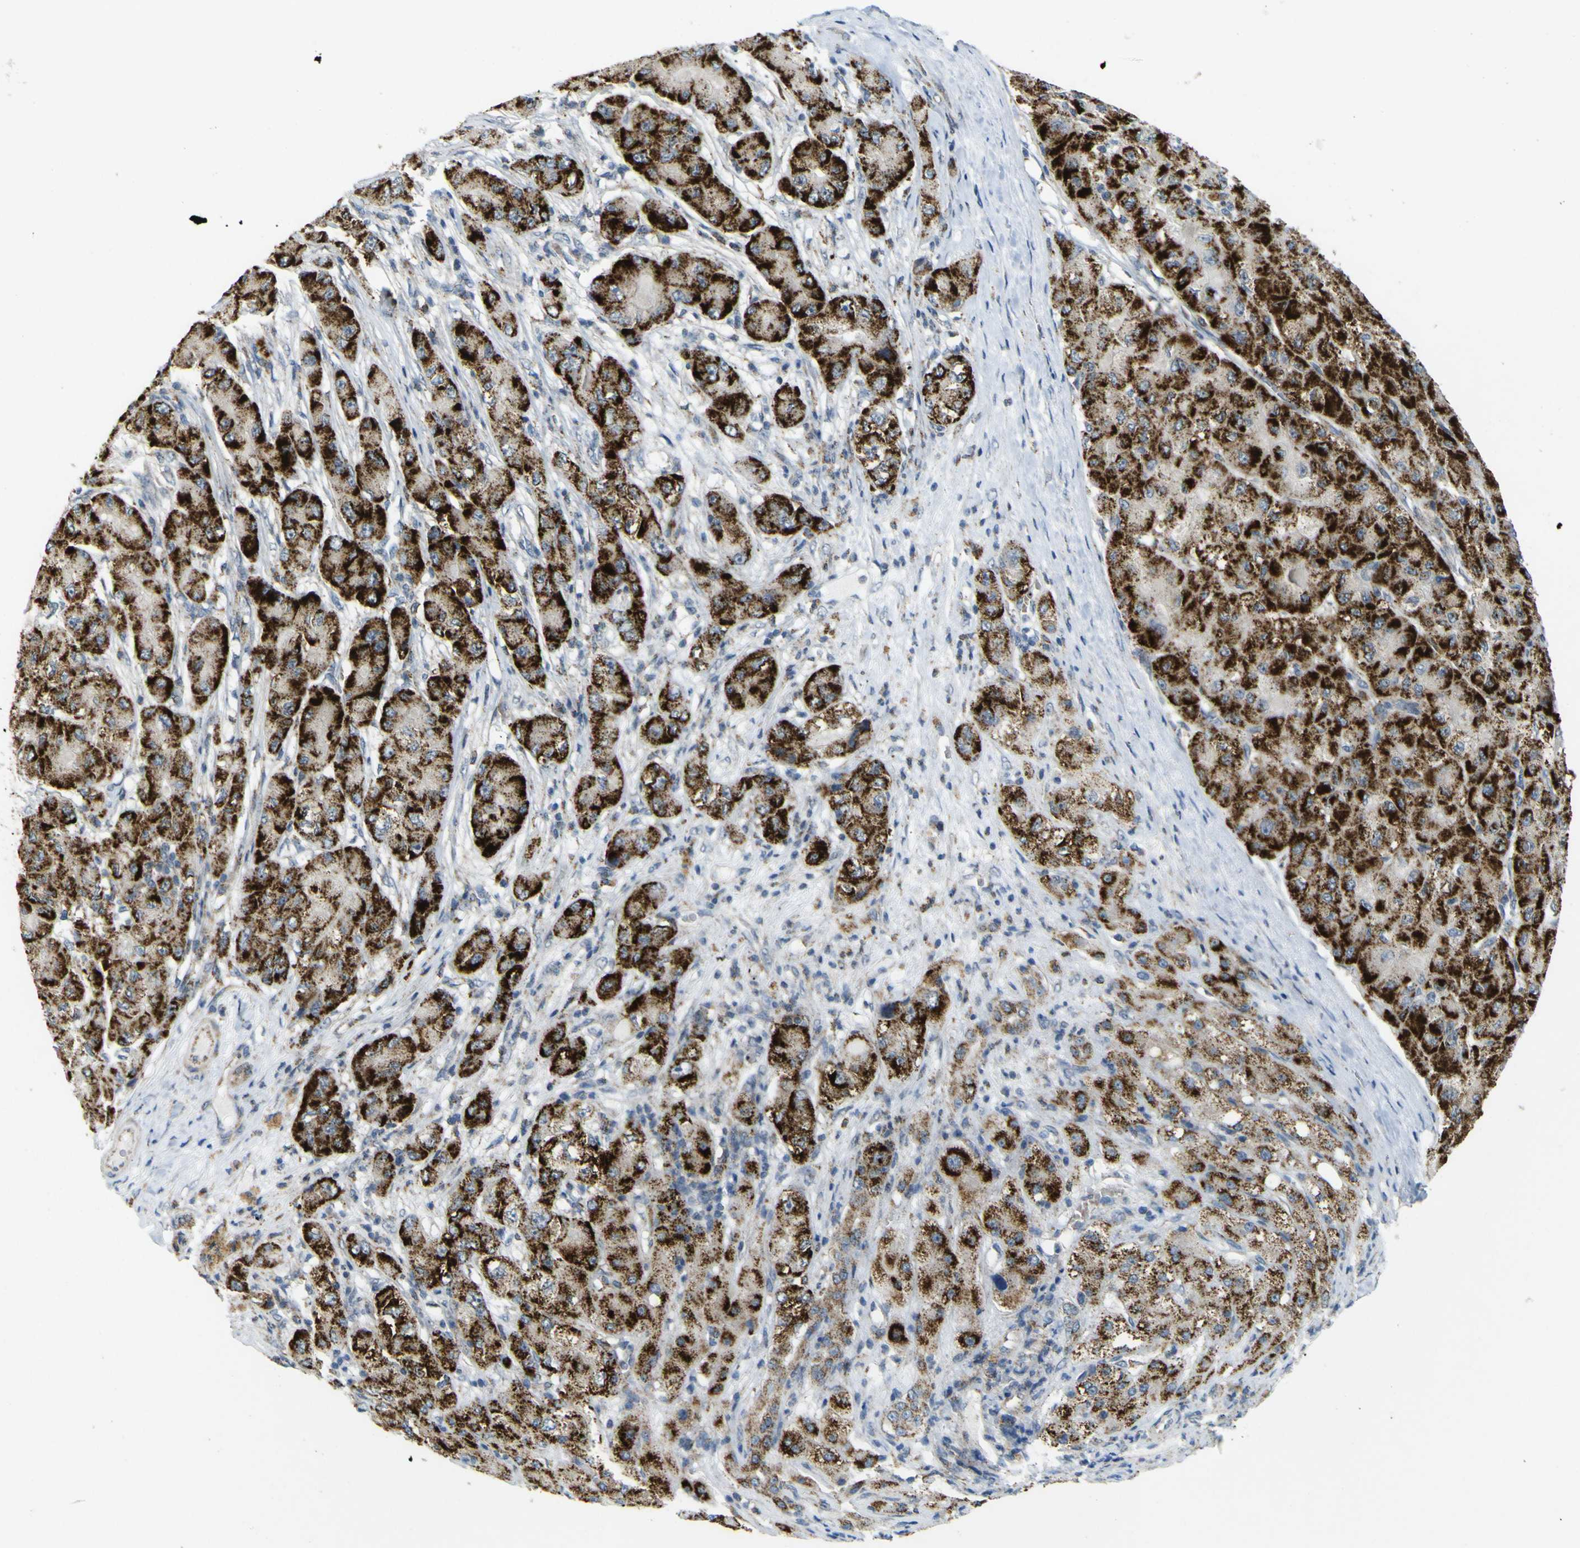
{"staining": {"intensity": "strong", "quantity": ">75%", "location": "cytoplasmic/membranous"}, "tissue": "liver cancer", "cell_type": "Tumor cells", "image_type": "cancer", "snomed": [{"axis": "morphology", "description": "Carcinoma, Hepatocellular, NOS"}, {"axis": "topography", "description": "Liver"}], "caption": "Protein positivity by IHC displays strong cytoplasmic/membranous positivity in approximately >75% of tumor cells in liver cancer (hepatocellular carcinoma).", "gene": "ACBD5", "patient": {"sex": "male", "age": 80}}